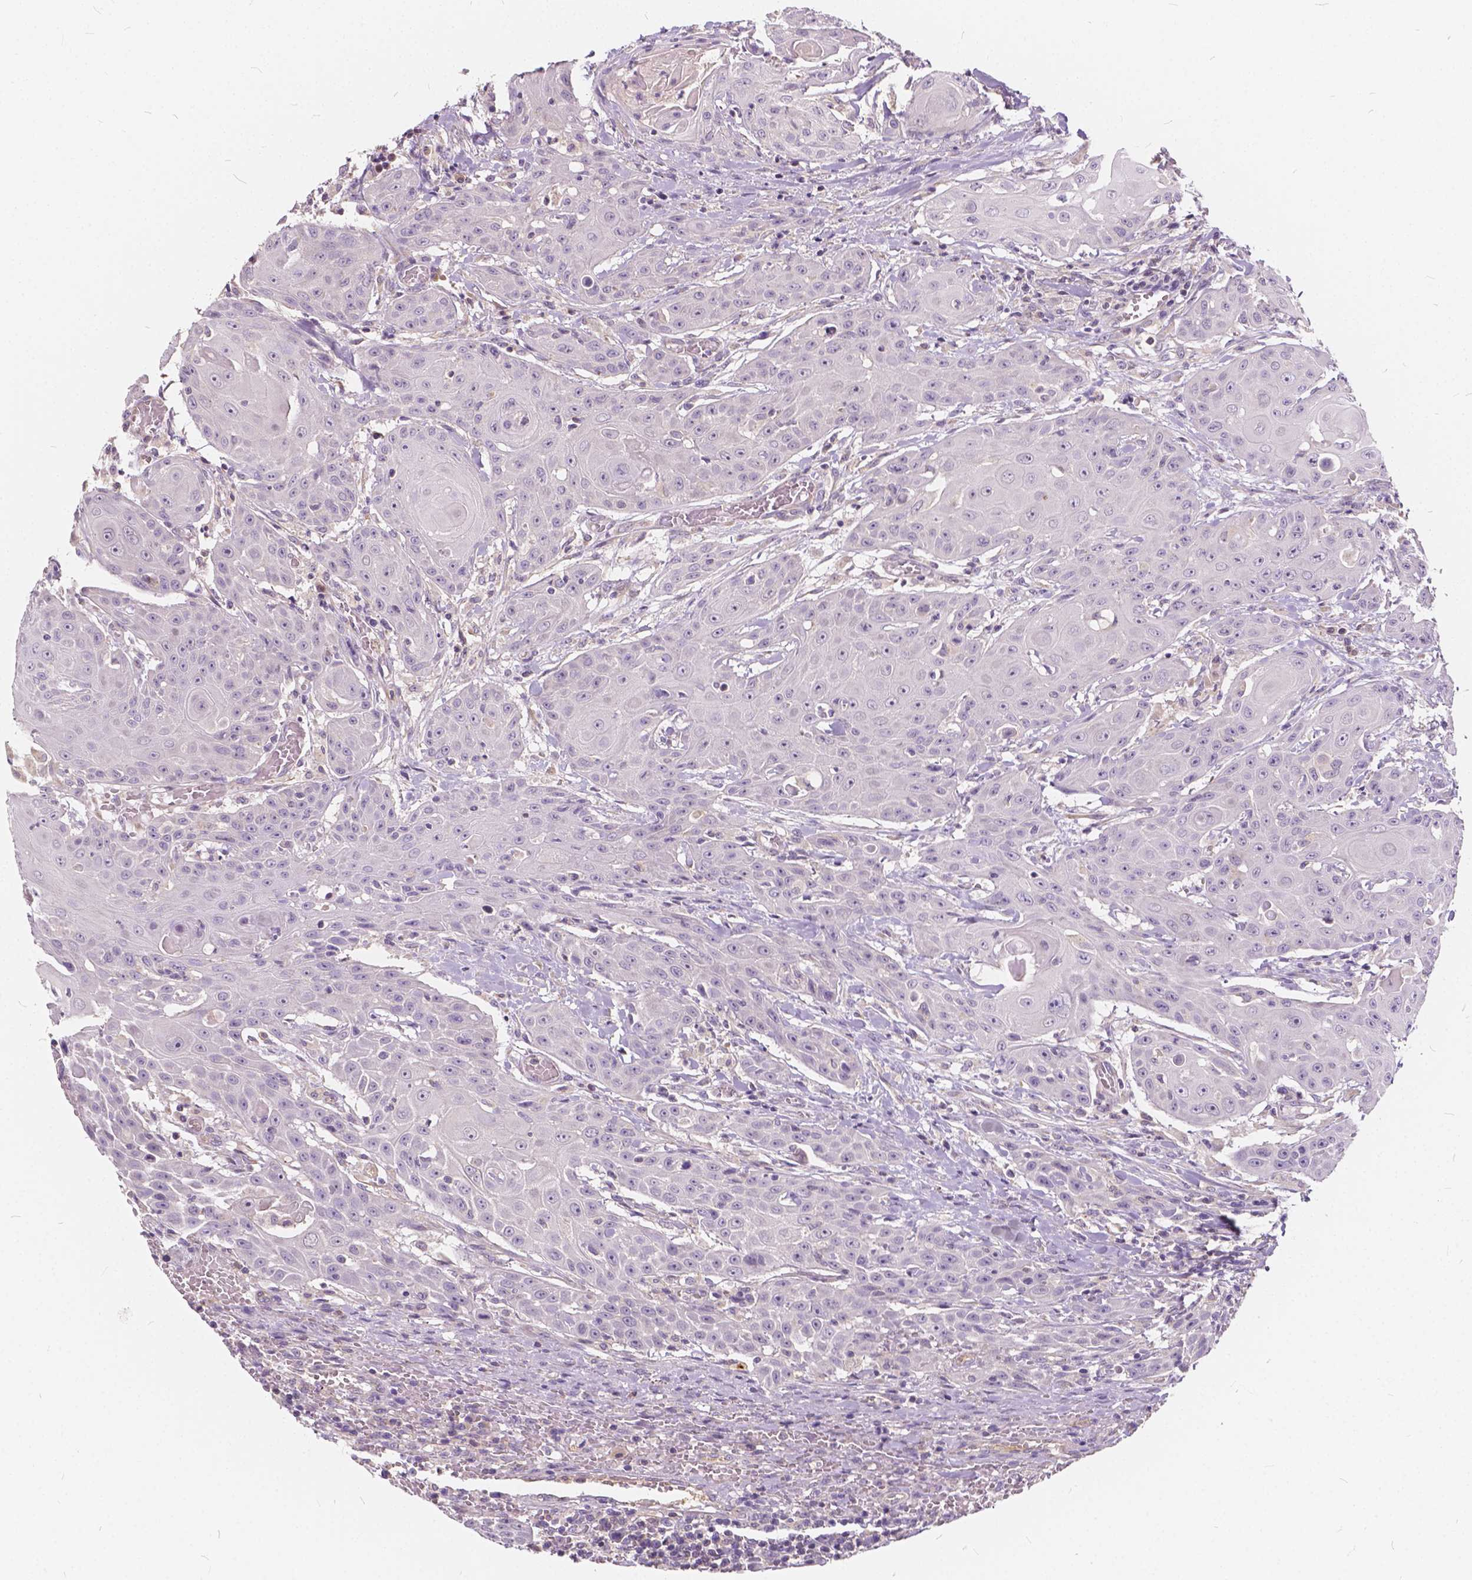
{"staining": {"intensity": "negative", "quantity": "none", "location": "none"}, "tissue": "head and neck cancer", "cell_type": "Tumor cells", "image_type": "cancer", "snomed": [{"axis": "morphology", "description": "Normal tissue, NOS"}, {"axis": "morphology", "description": "Squamous cell carcinoma, NOS"}, {"axis": "topography", "description": "Oral tissue"}, {"axis": "topography", "description": "Head-Neck"}], "caption": "Immunohistochemistry image of neoplastic tissue: human head and neck cancer (squamous cell carcinoma) stained with DAB (3,3'-diaminobenzidine) exhibits no significant protein staining in tumor cells.", "gene": "KIAA0513", "patient": {"sex": "female", "age": 55}}